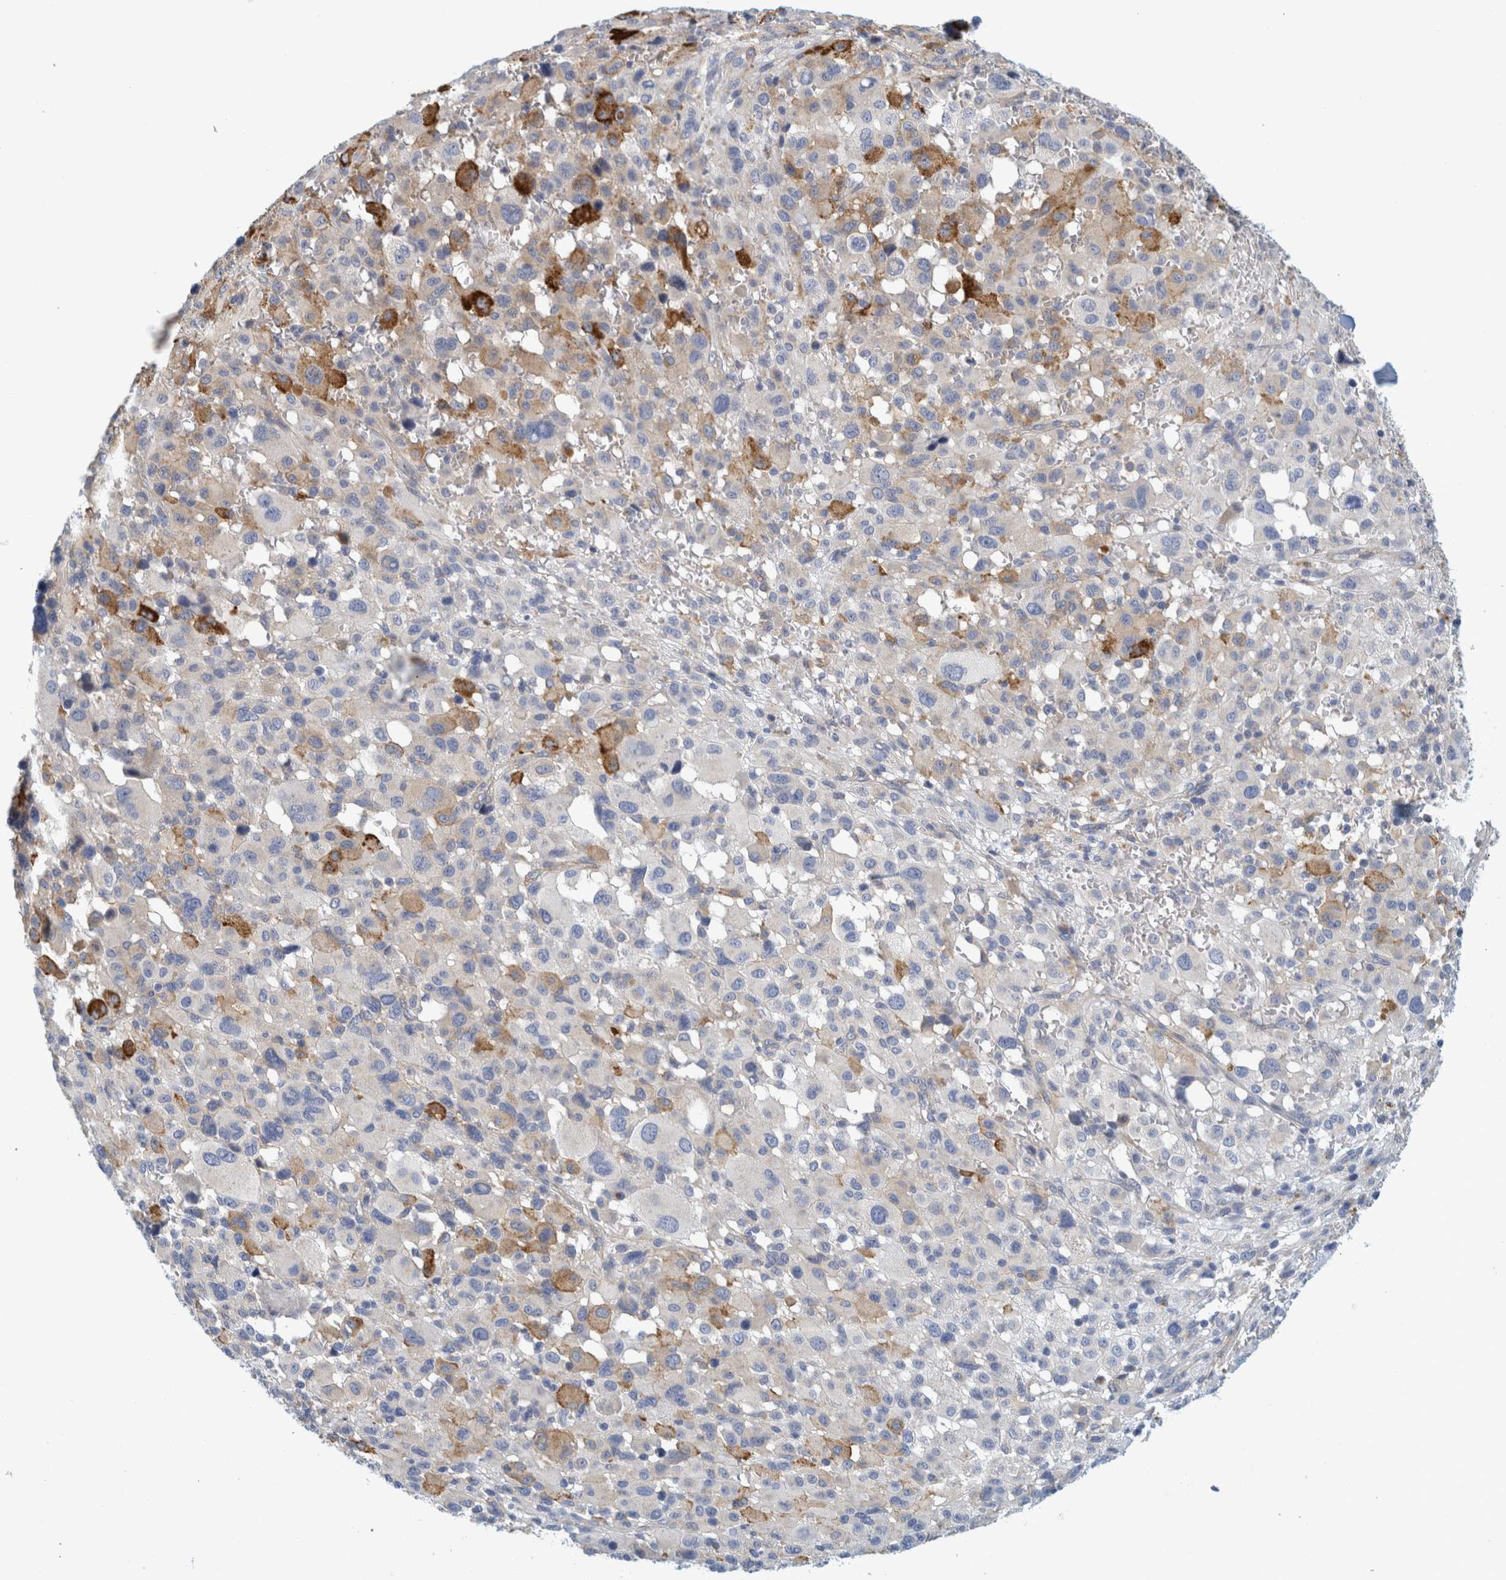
{"staining": {"intensity": "weak", "quantity": "<25%", "location": "cytoplasmic/membranous"}, "tissue": "melanoma", "cell_type": "Tumor cells", "image_type": "cancer", "snomed": [{"axis": "morphology", "description": "Malignant melanoma, Metastatic site"}, {"axis": "topography", "description": "Skin"}], "caption": "The photomicrograph displays no significant positivity in tumor cells of melanoma.", "gene": "ZNF324B", "patient": {"sex": "female", "age": 74}}